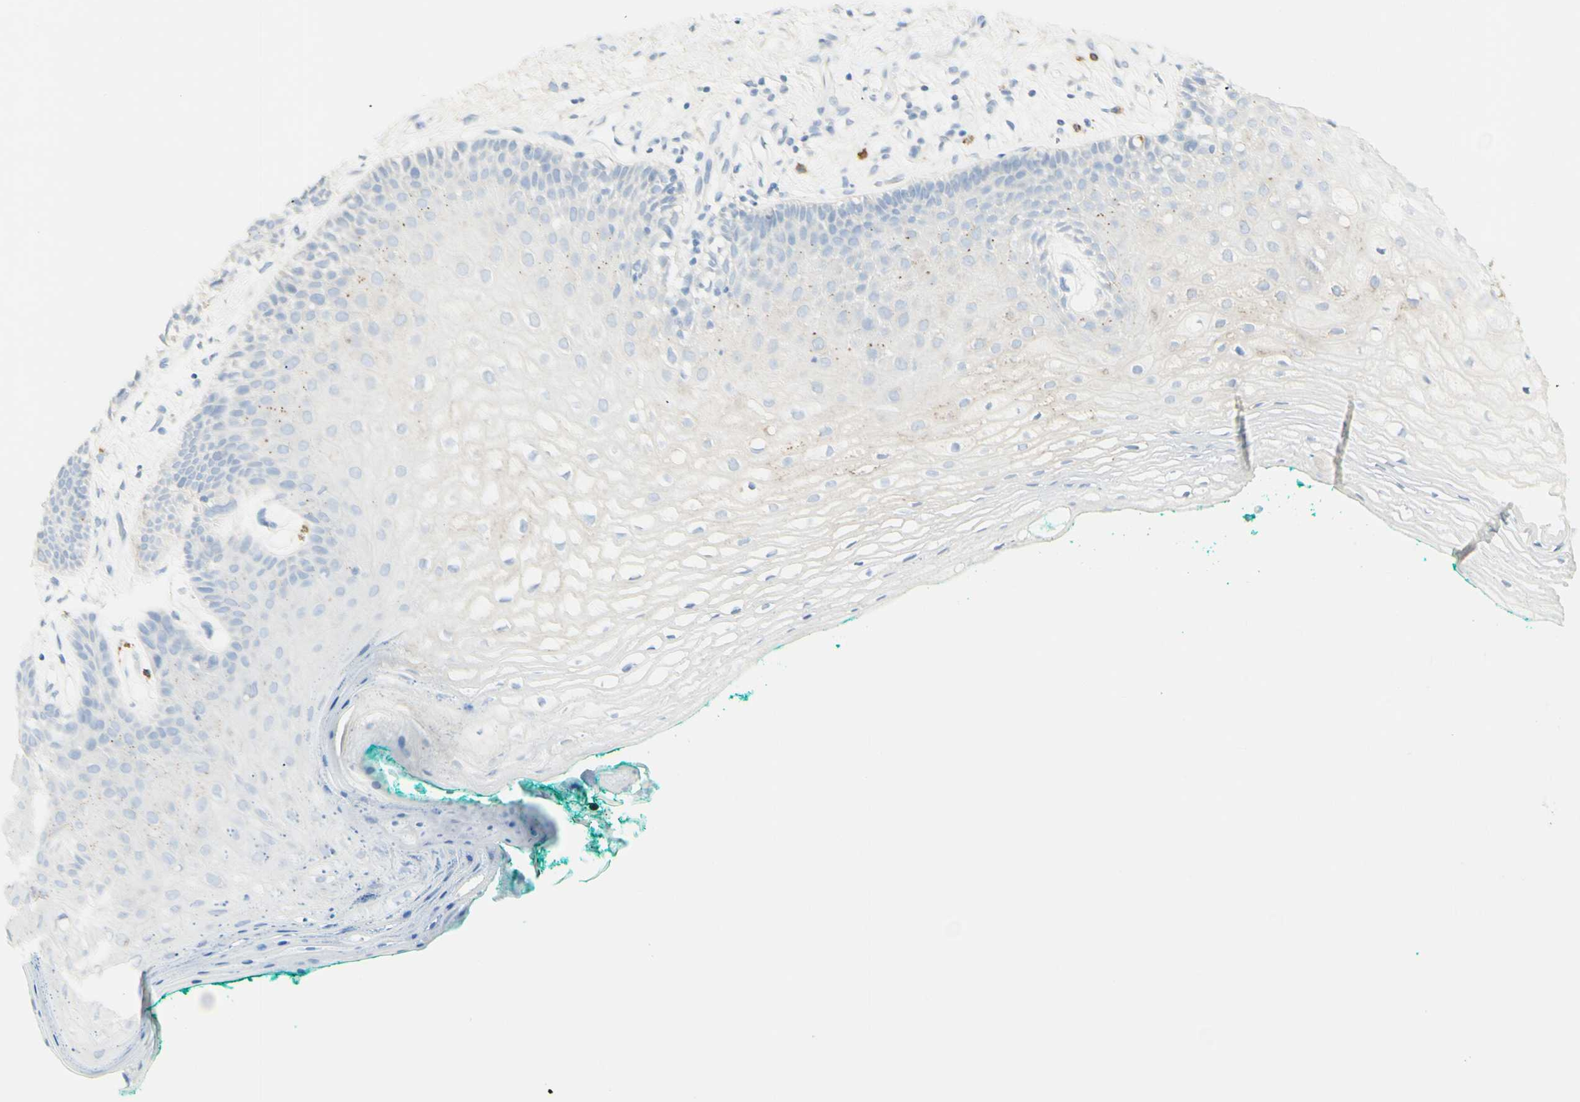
{"staining": {"intensity": "negative", "quantity": "none", "location": "none"}, "tissue": "oral mucosa", "cell_type": "Squamous epithelial cells", "image_type": "normal", "snomed": [{"axis": "morphology", "description": "Normal tissue, NOS"}, {"axis": "topography", "description": "Skeletal muscle"}, {"axis": "topography", "description": "Oral tissue"}, {"axis": "topography", "description": "Peripheral nerve tissue"}], "caption": "High power microscopy micrograph of an immunohistochemistry (IHC) micrograph of normal oral mucosa, revealing no significant staining in squamous epithelial cells. Brightfield microscopy of IHC stained with DAB (3,3'-diaminobenzidine) (brown) and hematoxylin (blue), captured at high magnification.", "gene": "LETM1", "patient": {"sex": "female", "age": 84}}